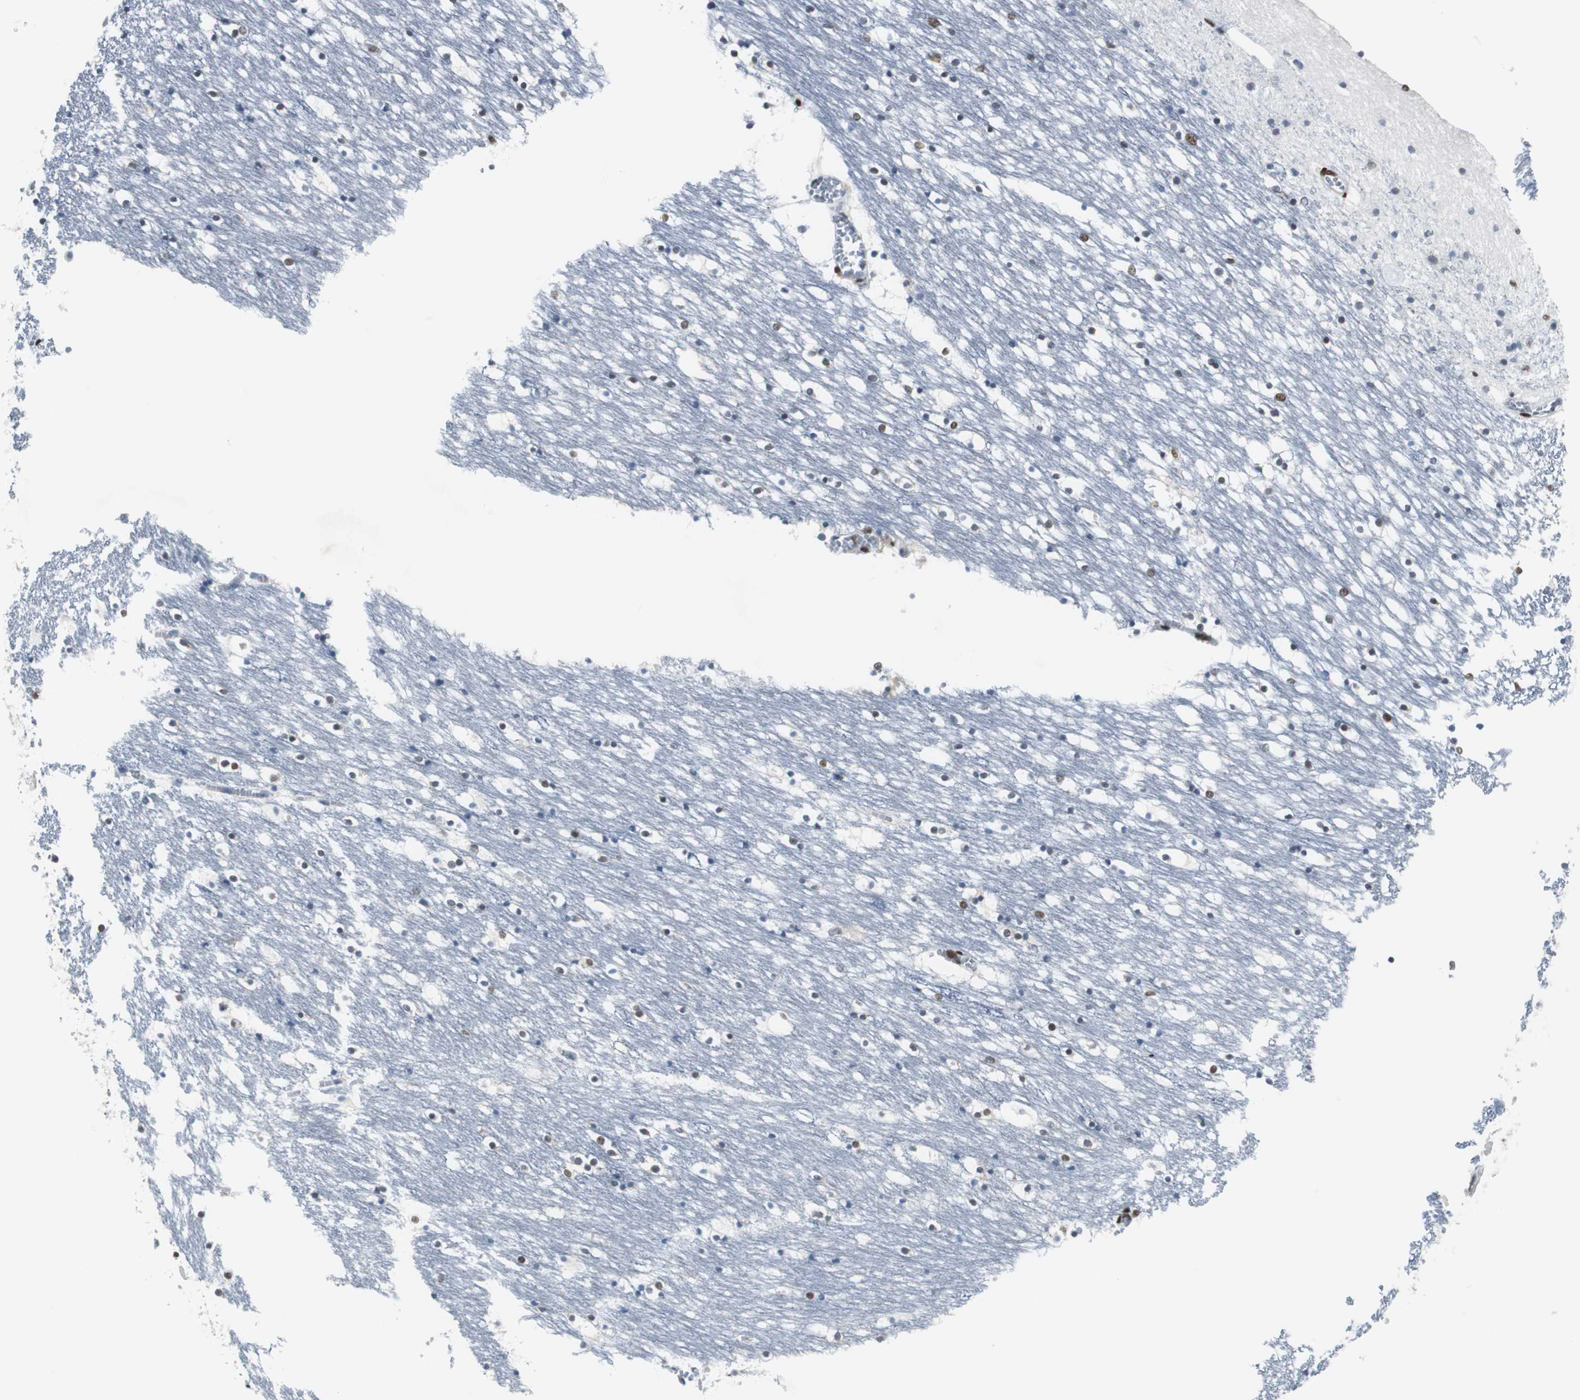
{"staining": {"intensity": "strong", "quantity": "25%-75%", "location": "cytoplasmic/membranous,nuclear"}, "tissue": "caudate", "cell_type": "Glial cells", "image_type": "normal", "snomed": [{"axis": "morphology", "description": "Normal tissue, NOS"}, {"axis": "topography", "description": "Lateral ventricle wall"}], "caption": "A brown stain labels strong cytoplasmic/membranous,nuclear expression of a protein in glial cells of normal human caudate.", "gene": "MEF2D", "patient": {"sex": "male", "age": 45}}